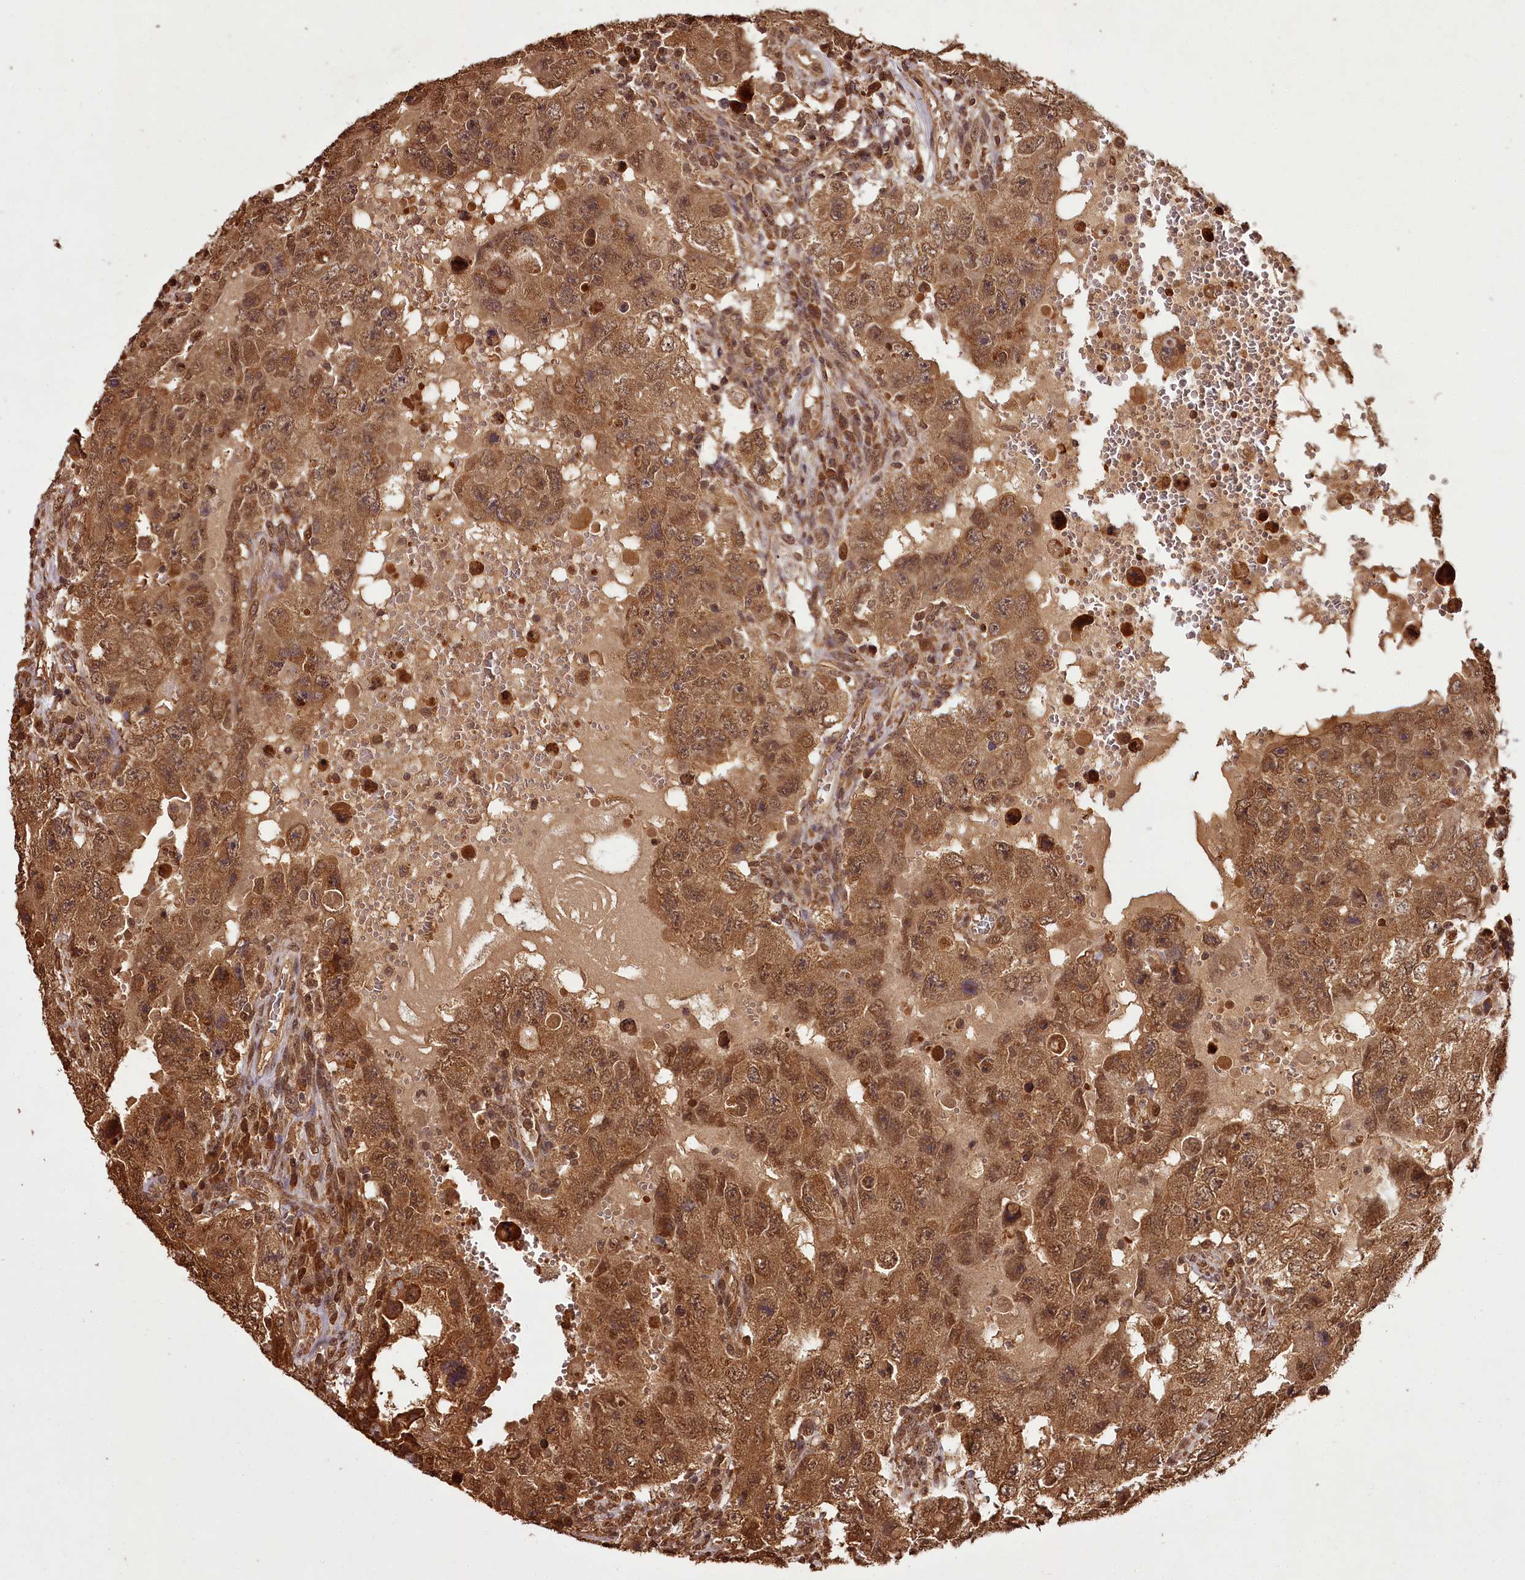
{"staining": {"intensity": "moderate", "quantity": ">75%", "location": "cytoplasmic/membranous,nuclear"}, "tissue": "testis cancer", "cell_type": "Tumor cells", "image_type": "cancer", "snomed": [{"axis": "morphology", "description": "Carcinoma, Embryonal, NOS"}, {"axis": "topography", "description": "Testis"}], "caption": "Testis embryonal carcinoma stained with a brown dye displays moderate cytoplasmic/membranous and nuclear positive expression in approximately >75% of tumor cells.", "gene": "NPRL2", "patient": {"sex": "male", "age": 26}}